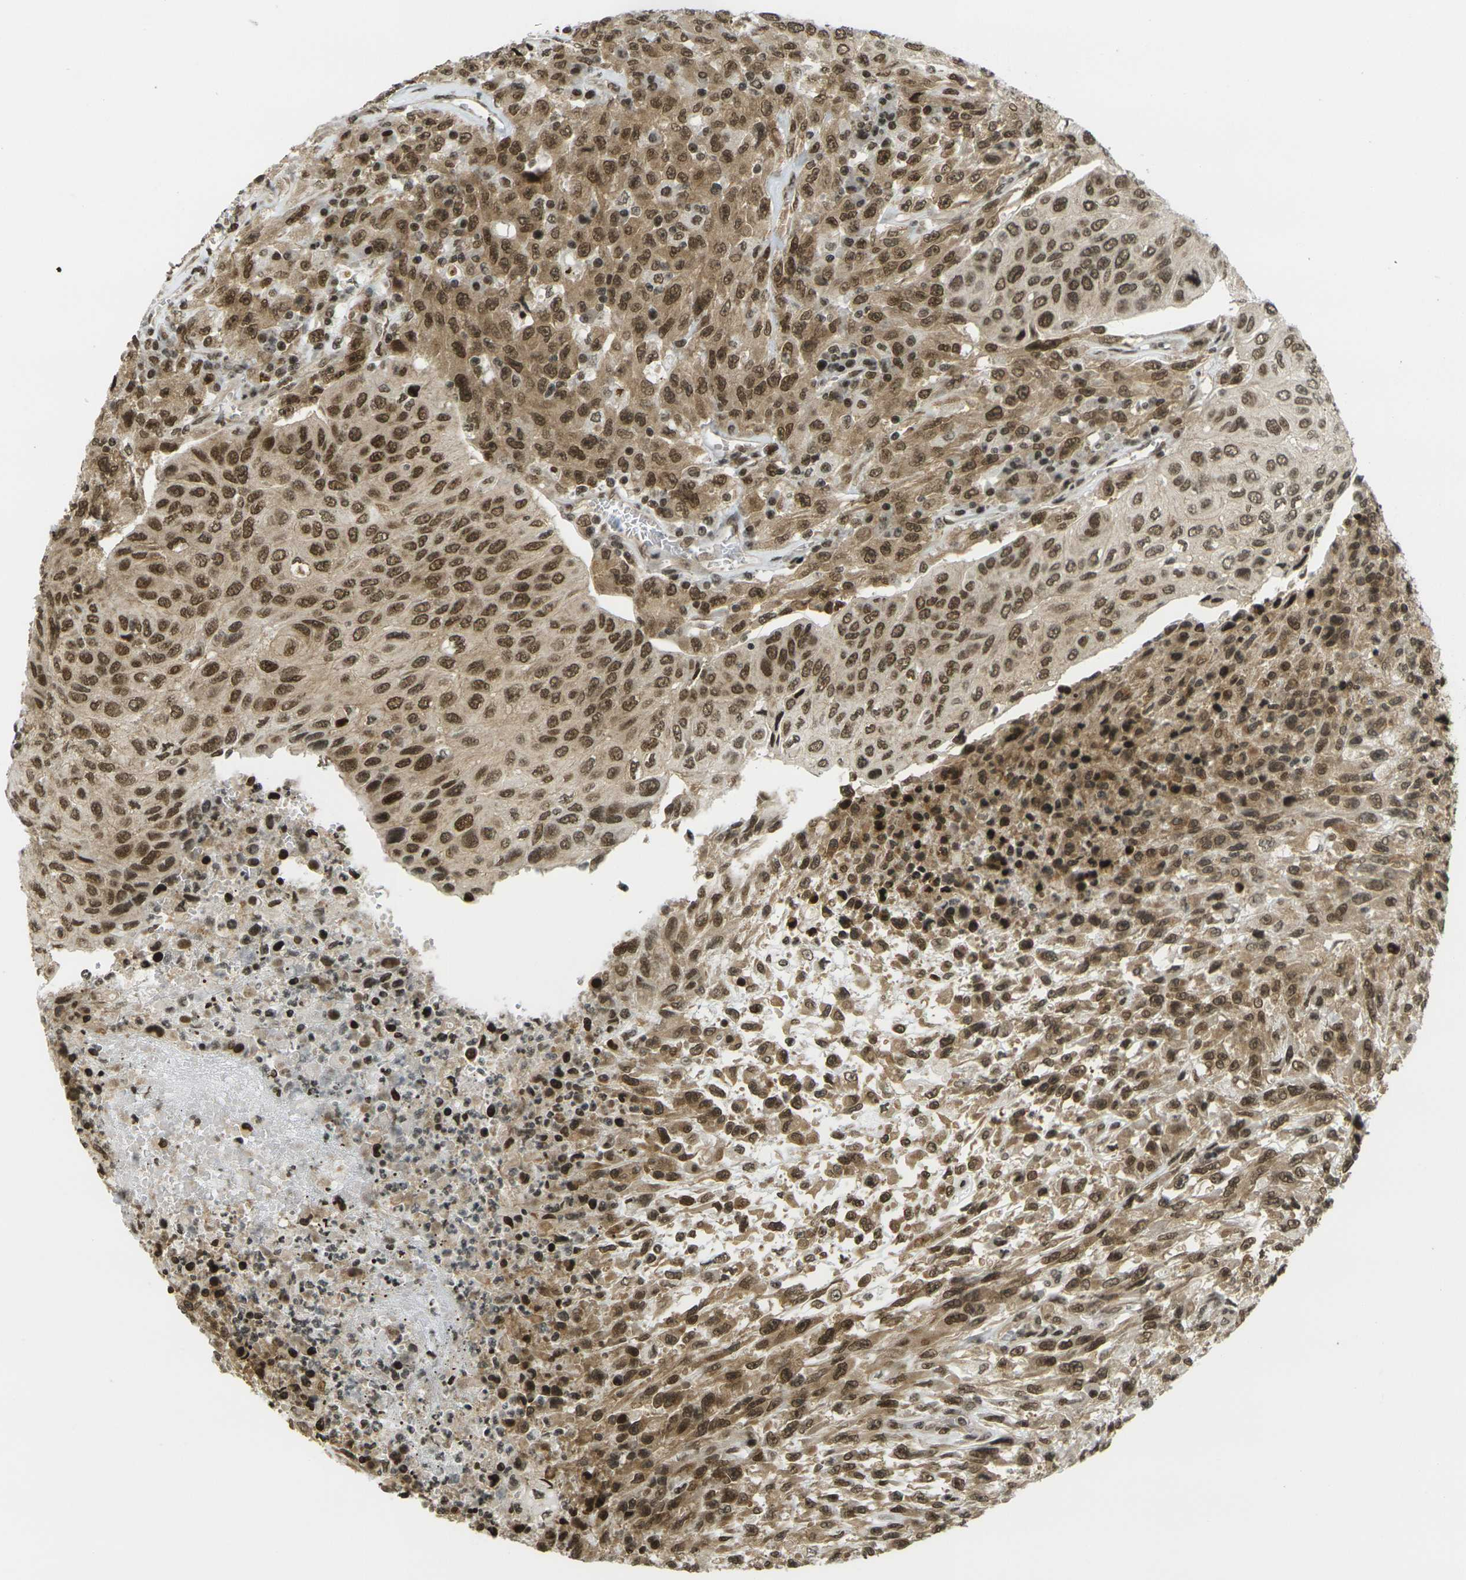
{"staining": {"intensity": "moderate", "quantity": ">75%", "location": "cytoplasmic/membranous,nuclear"}, "tissue": "urothelial cancer", "cell_type": "Tumor cells", "image_type": "cancer", "snomed": [{"axis": "morphology", "description": "Urothelial carcinoma, High grade"}, {"axis": "topography", "description": "Urinary bladder"}], "caption": "DAB immunohistochemical staining of urothelial carcinoma (high-grade) demonstrates moderate cytoplasmic/membranous and nuclear protein positivity in approximately >75% of tumor cells.", "gene": "RUVBL2", "patient": {"sex": "male", "age": 66}}